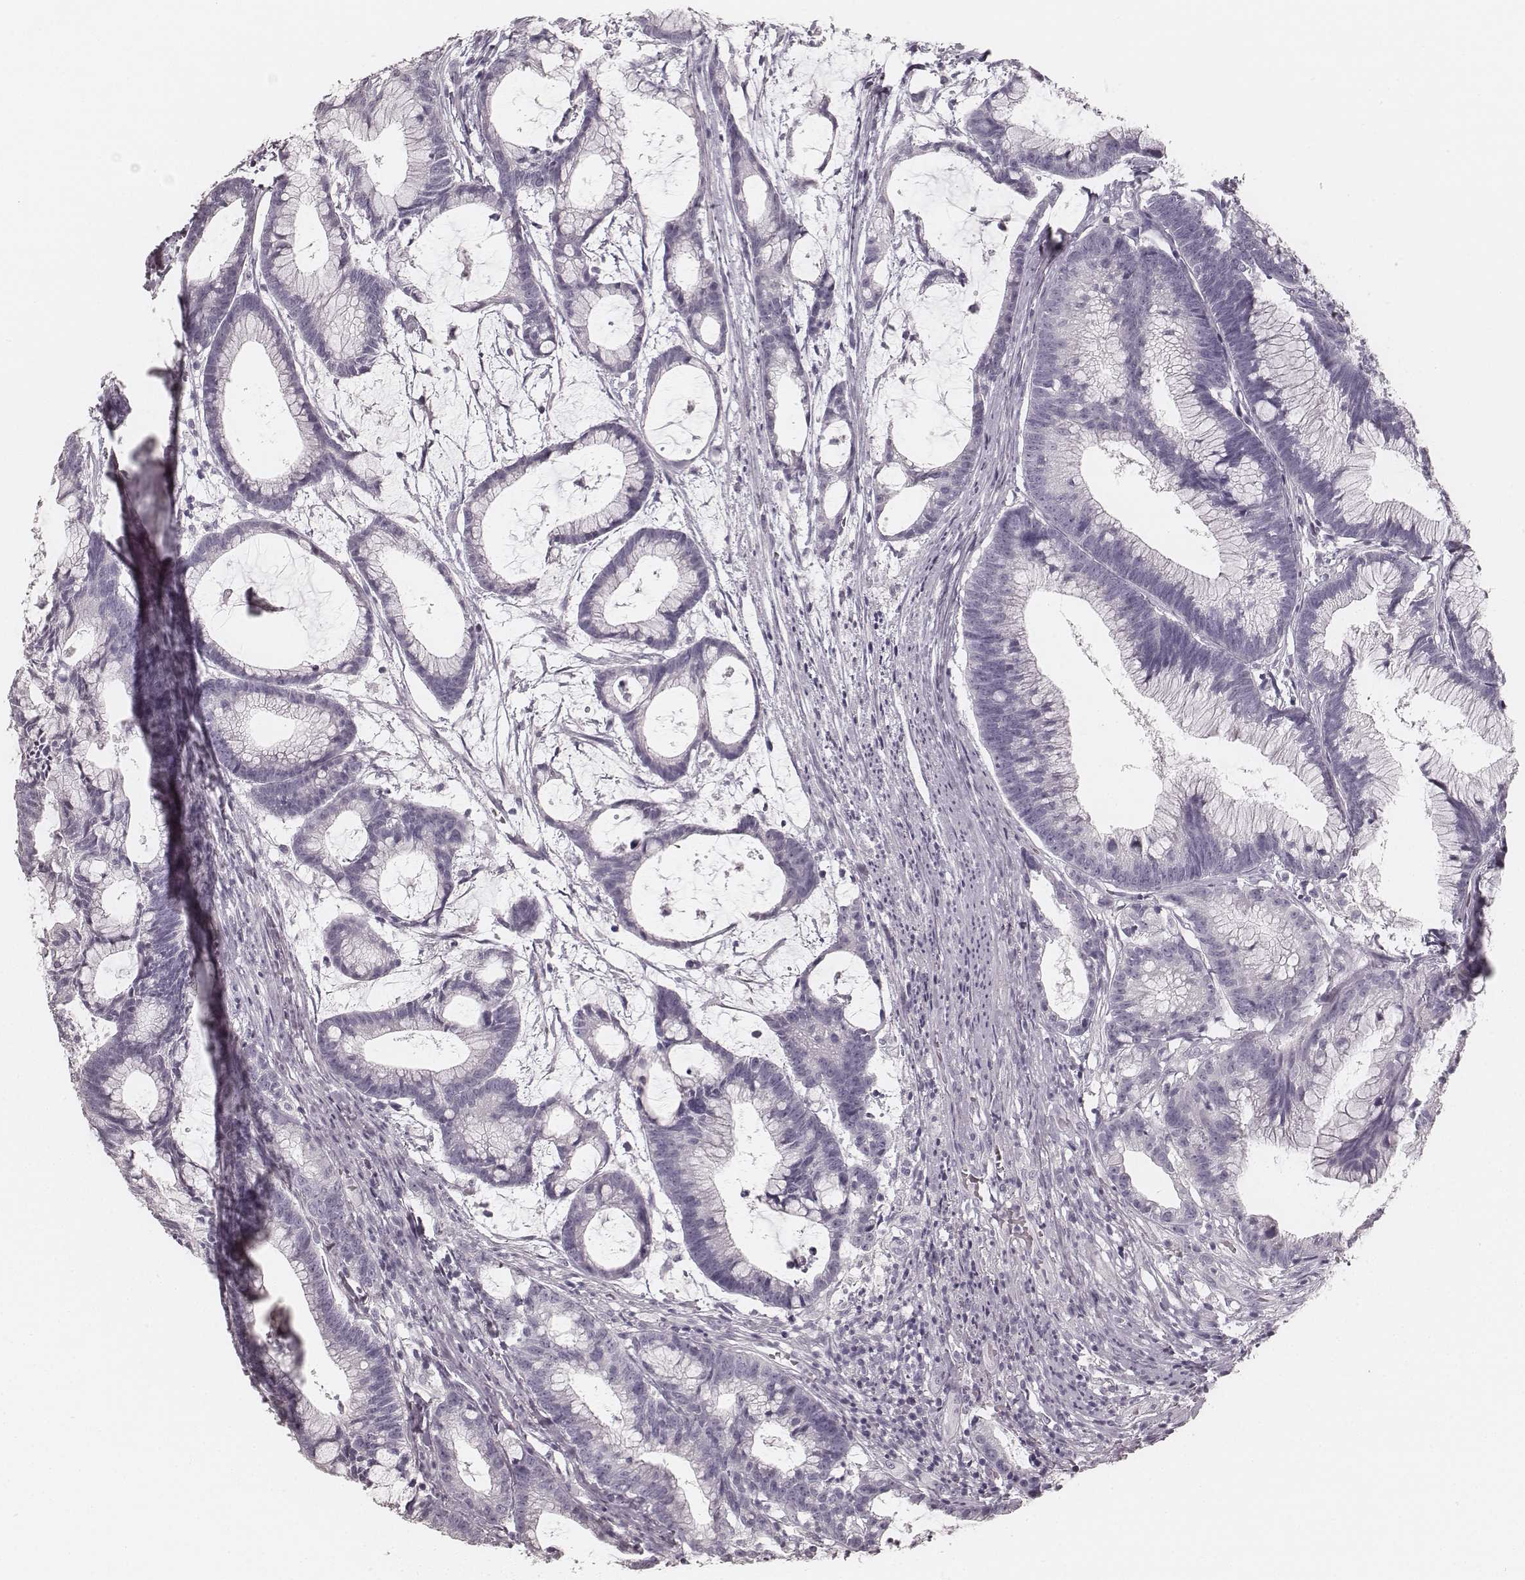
{"staining": {"intensity": "negative", "quantity": "none", "location": "none"}, "tissue": "colorectal cancer", "cell_type": "Tumor cells", "image_type": "cancer", "snomed": [{"axis": "morphology", "description": "Adenocarcinoma, NOS"}, {"axis": "topography", "description": "Colon"}], "caption": "The image exhibits no significant positivity in tumor cells of adenocarcinoma (colorectal).", "gene": "KRT34", "patient": {"sex": "female", "age": 78}}